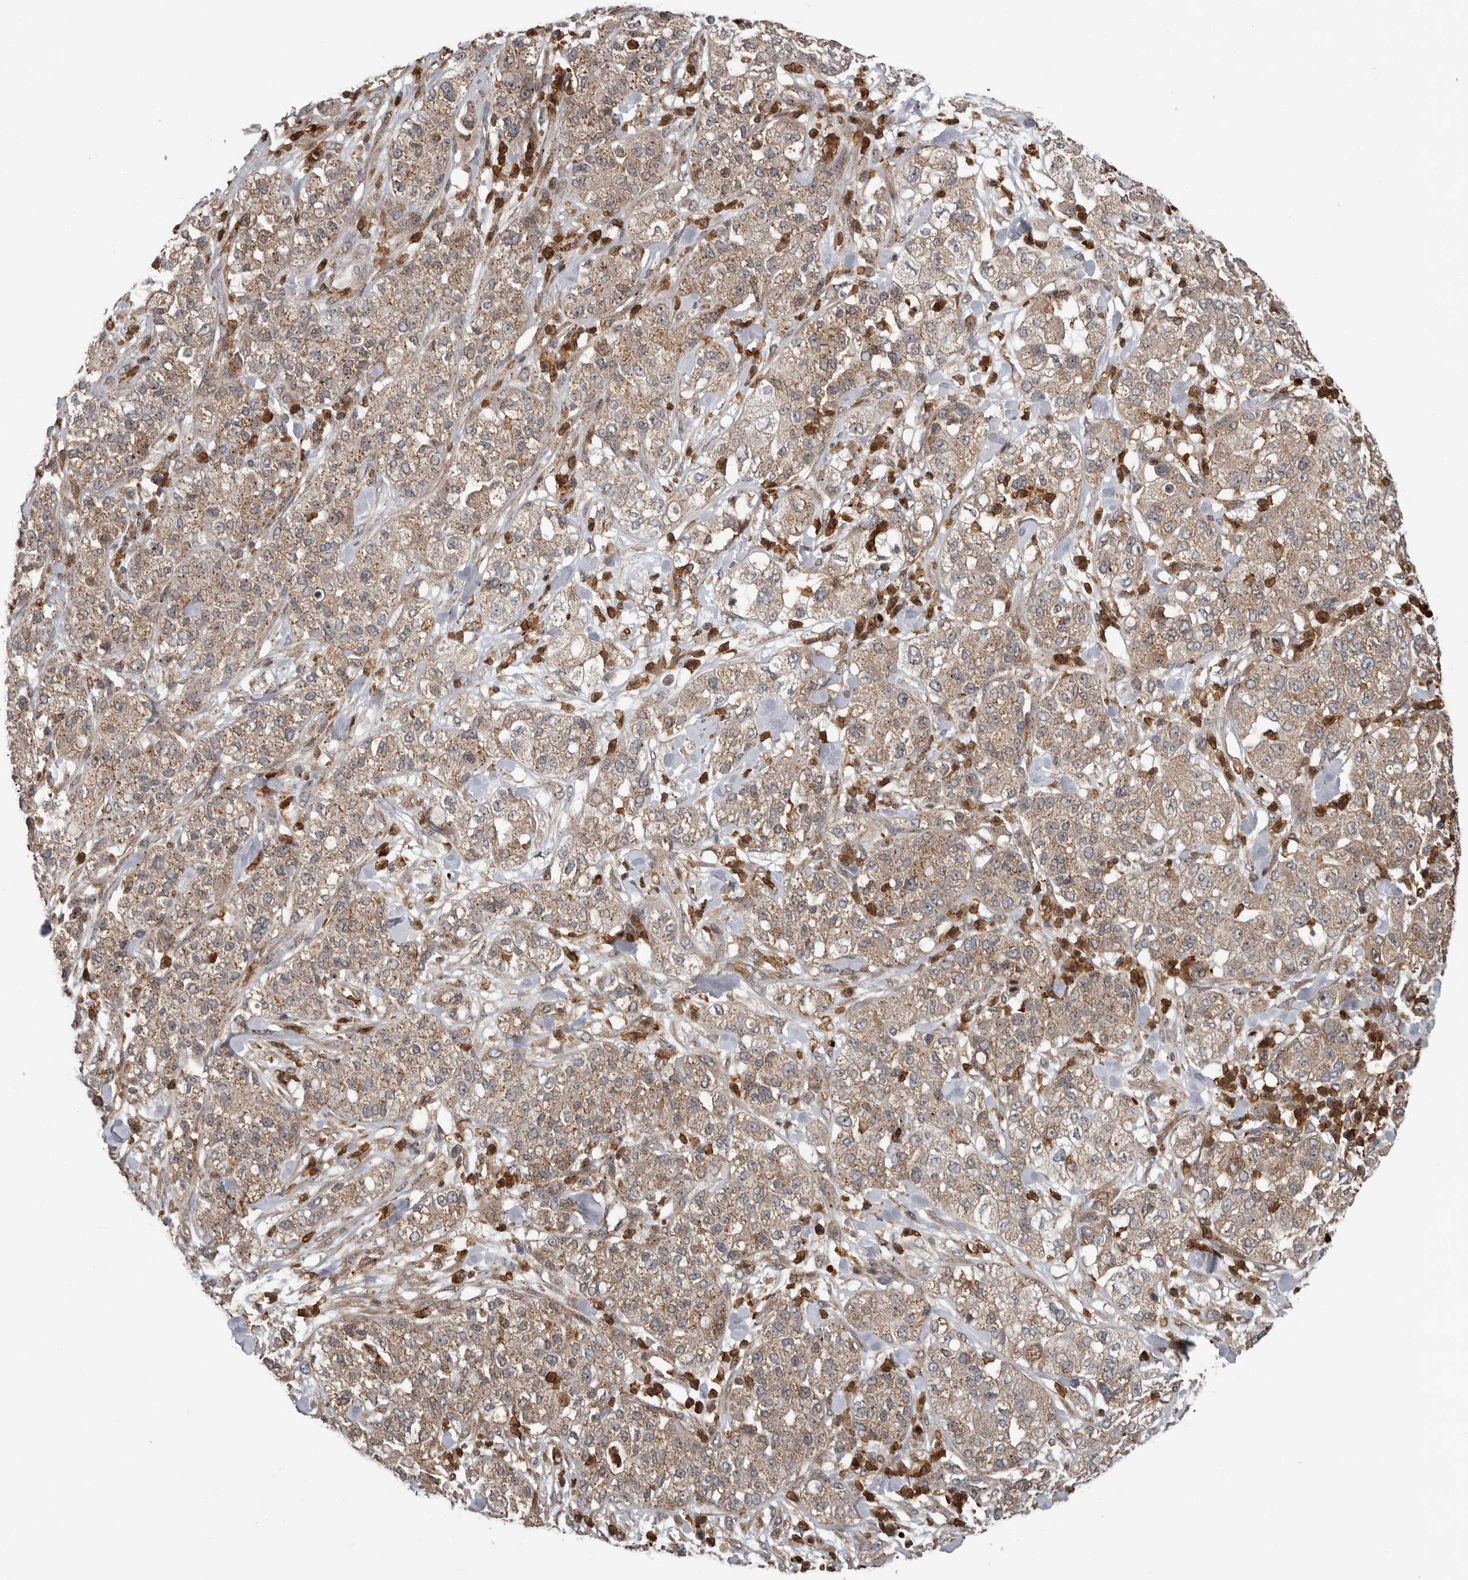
{"staining": {"intensity": "moderate", "quantity": ">75%", "location": "cytoplasmic/membranous"}, "tissue": "pancreatic cancer", "cell_type": "Tumor cells", "image_type": "cancer", "snomed": [{"axis": "morphology", "description": "Adenocarcinoma, NOS"}, {"axis": "topography", "description": "Pancreas"}], "caption": "Pancreatic cancer stained with DAB IHC shows medium levels of moderate cytoplasmic/membranous positivity in about >75% of tumor cells.", "gene": "FGFR4", "patient": {"sex": "female", "age": 78}}